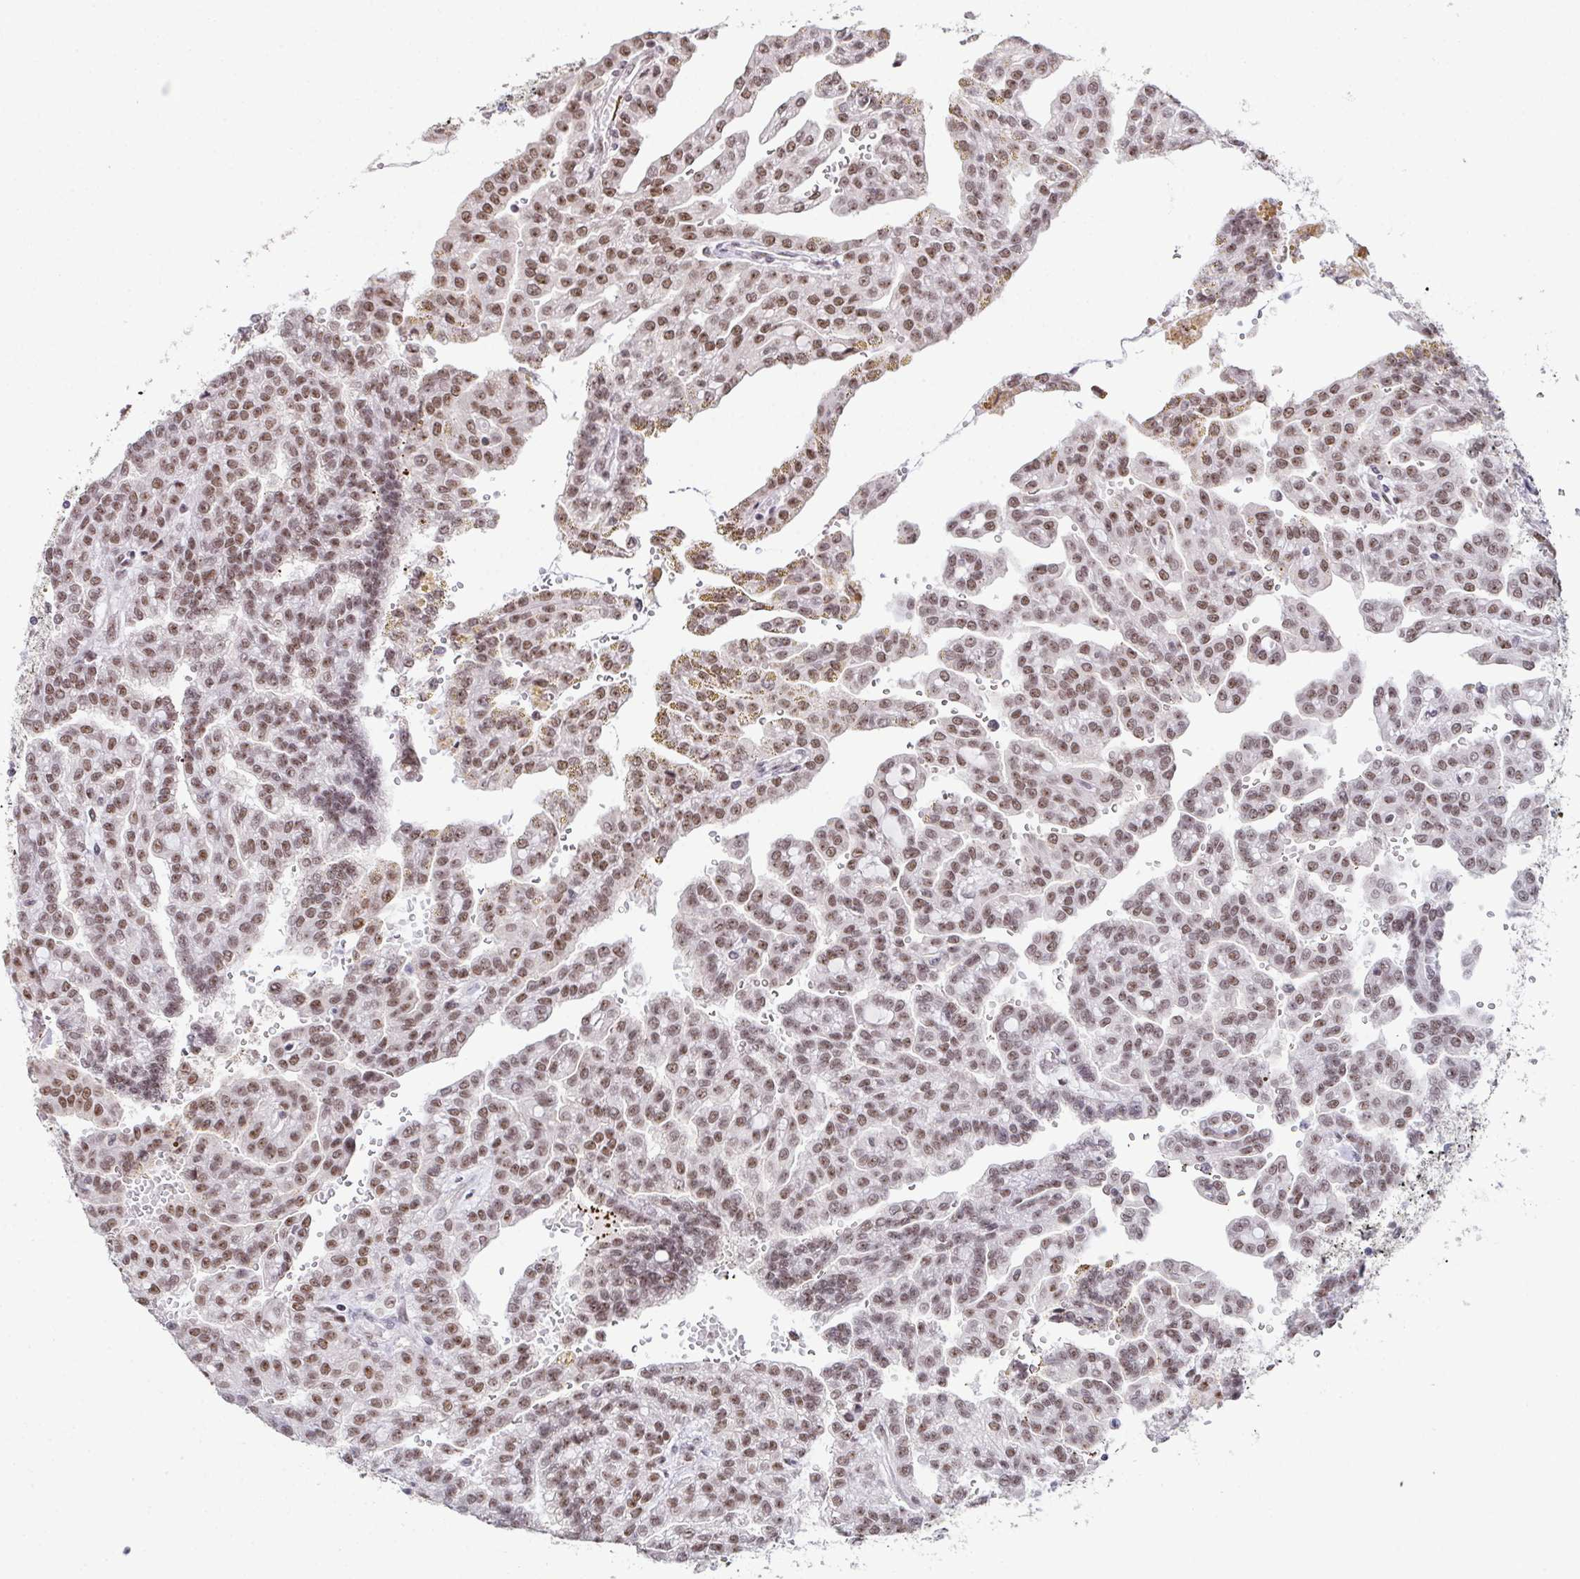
{"staining": {"intensity": "moderate", "quantity": ">75%", "location": "nuclear"}, "tissue": "renal cancer", "cell_type": "Tumor cells", "image_type": "cancer", "snomed": [{"axis": "morphology", "description": "Adenocarcinoma, NOS"}, {"axis": "topography", "description": "Kidney"}], "caption": "Immunohistochemistry of human renal cancer reveals medium levels of moderate nuclear staining in approximately >75% of tumor cells.", "gene": "ZNF800", "patient": {"sex": "male", "age": 63}}